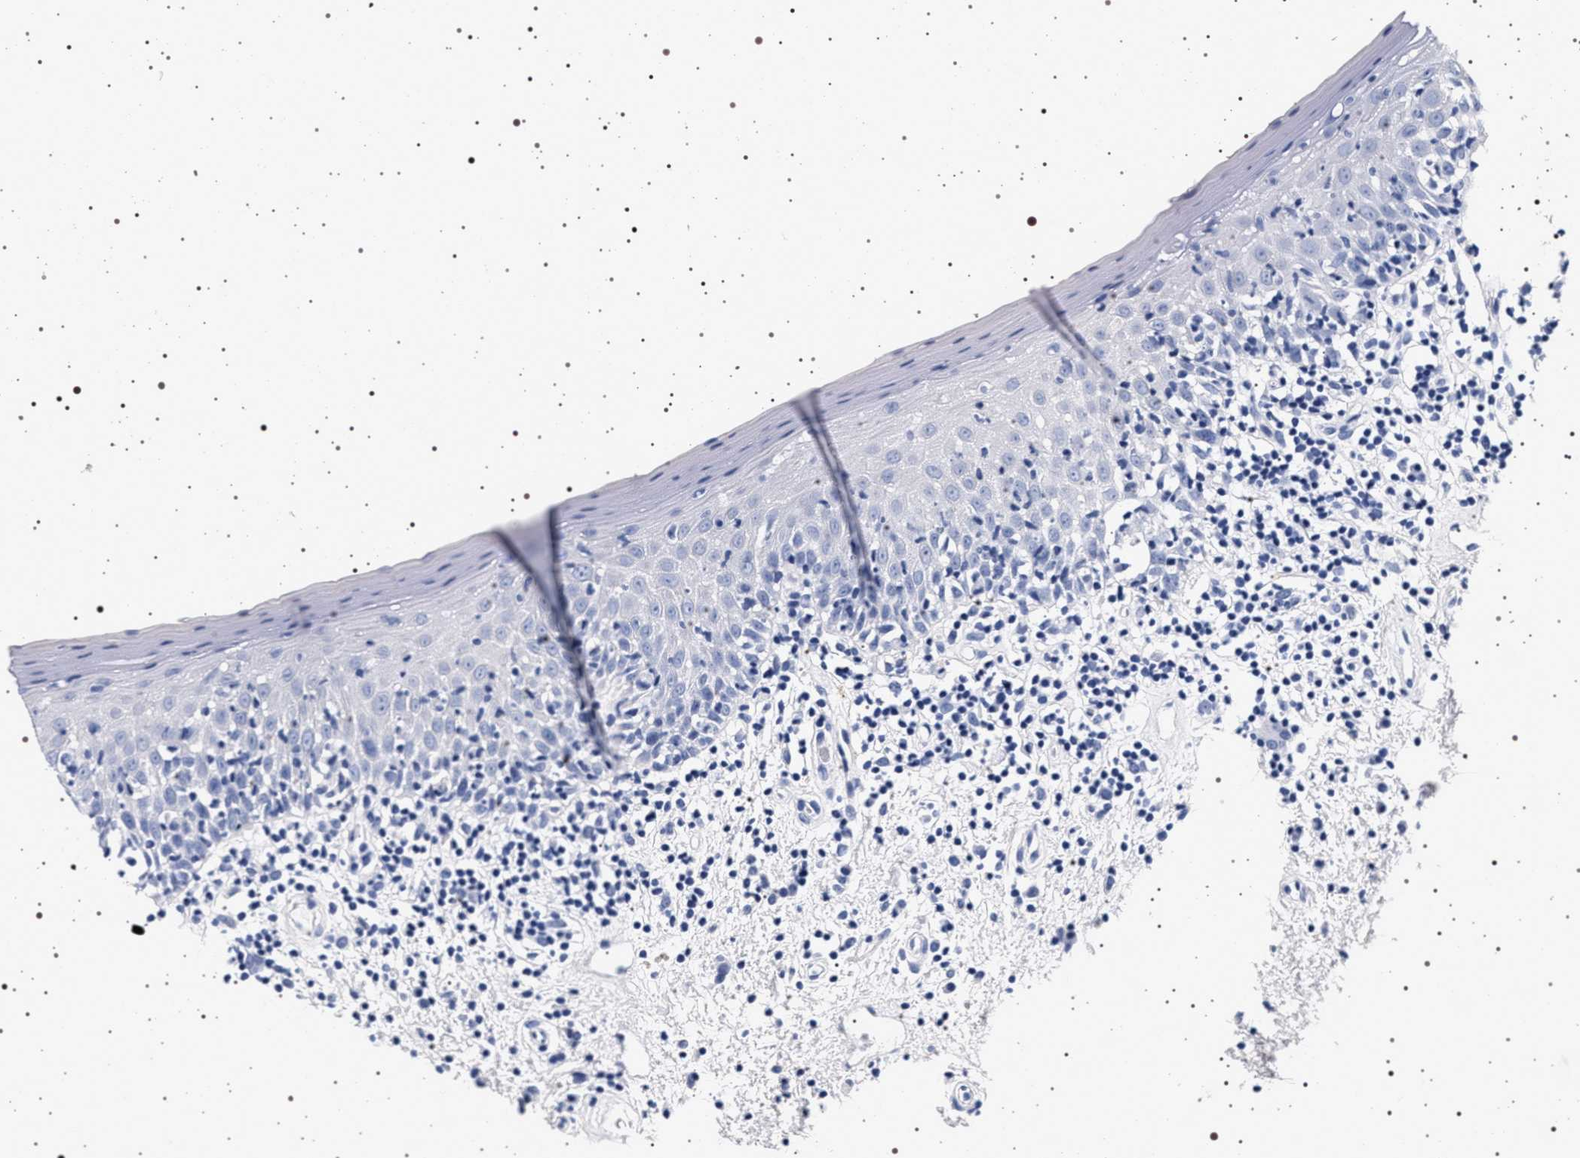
{"staining": {"intensity": "negative", "quantity": "none", "location": "none"}, "tissue": "oral mucosa", "cell_type": "Squamous epithelial cells", "image_type": "normal", "snomed": [{"axis": "morphology", "description": "Normal tissue, NOS"}, {"axis": "morphology", "description": "Squamous cell carcinoma, NOS"}, {"axis": "topography", "description": "Skeletal muscle"}, {"axis": "topography", "description": "Oral tissue"}, {"axis": "topography", "description": "Head-Neck"}], "caption": "IHC of benign oral mucosa exhibits no expression in squamous epithelial cells.", "gene": "SYN1", "patient": {"sex": "male", "age": 71}}